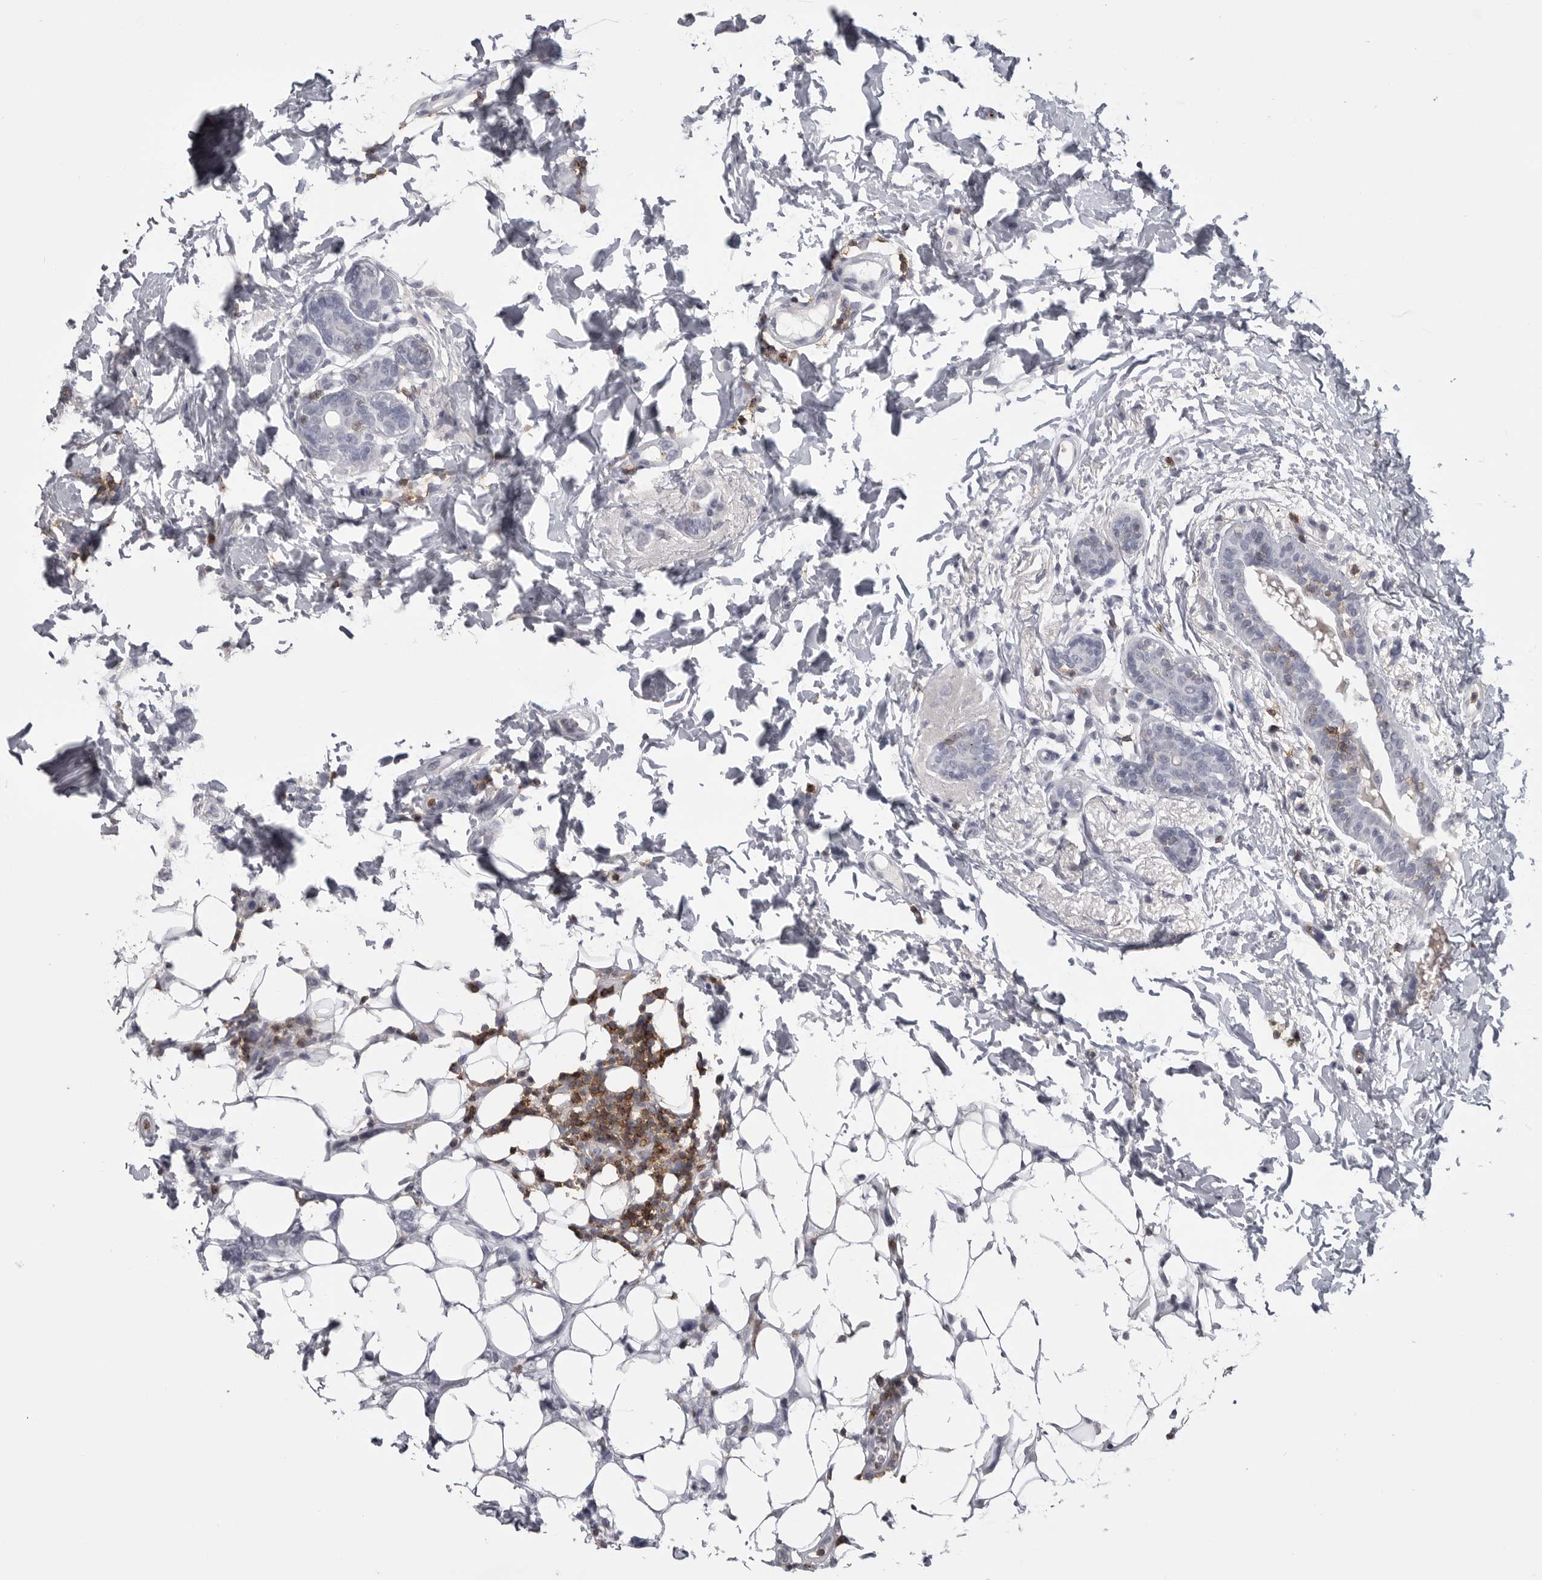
{"staining": {"intensity": "negative", "quantity": "none", "location": "none"}, "tissue": "breast cancer", "cell_type": "Tumor cells", "image_type": "cancer", "snomed": [{"axis": "morphology", "description": "Normal tissue, NOS"}, {"axis": "morphology", "description": "Lobular carcinoma"}, {"axis": "topography", "description": "Breast"}], "caption": "A photomicrograph of human lobular carcinoma (breast) is negative for staining in tumor cells.", "gene": "ITGAL", "patient": {"sex": "female", "age": 47}}